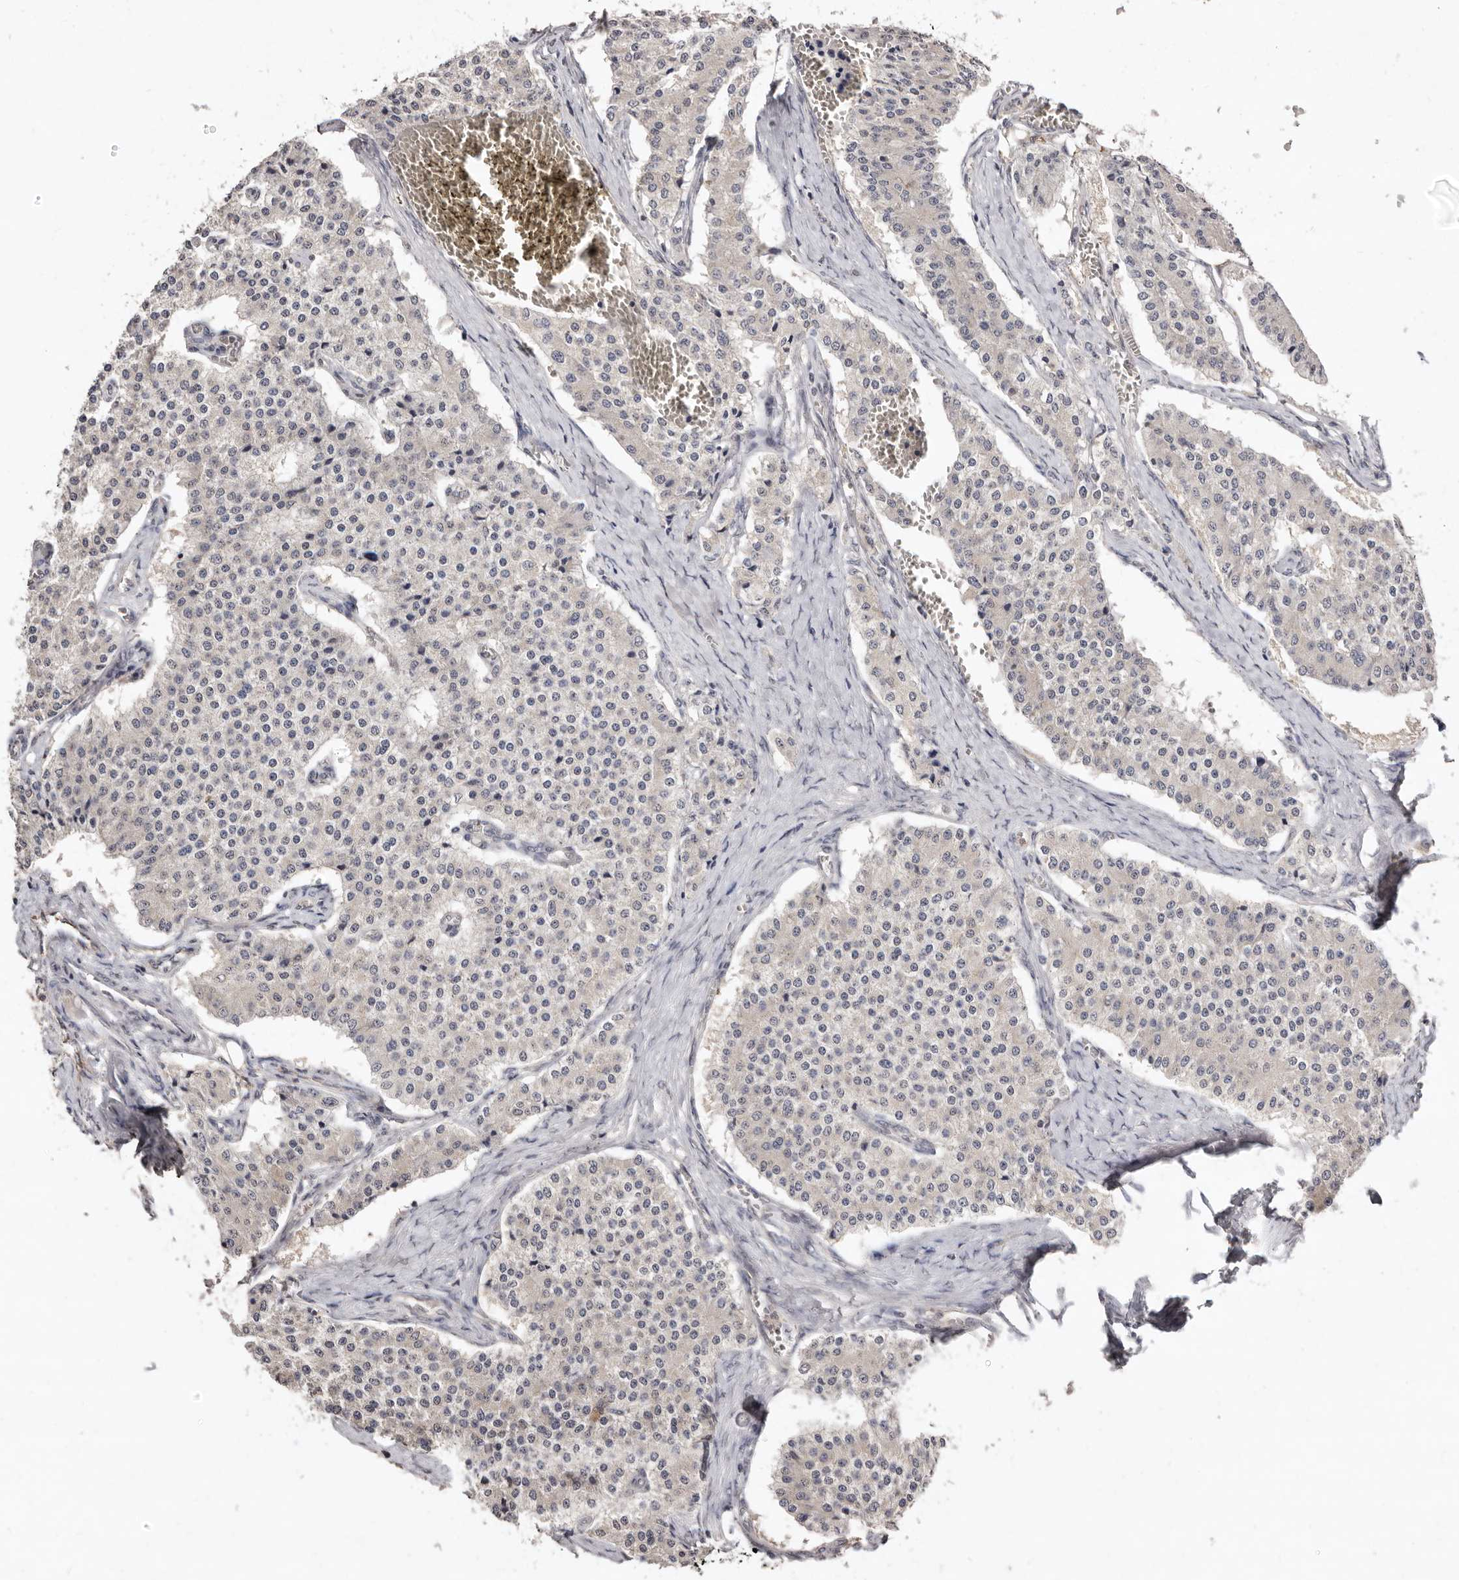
{"staining": {"intensity": "negative", "quantity": "none", "location": "none"}, "tissue": "carcinoid", "cell_type": "Tumor cells", "image_type": "cancer", "snomed": [{"axis": "morphology", "description": "Carcinoid, malignant, NOS"}, {"axis": "topography", "description": "Colon"}], "caption": "Tumor cells show no significant staining in malignant carcinoid. The staining is performed using DAB (3,3'-diaminobenzidine) brown chromogen with nuclei counter-stained in using hematoxylin.", "gene": "SULT1E1", "patient": {"sex": "female", "age": 52}}